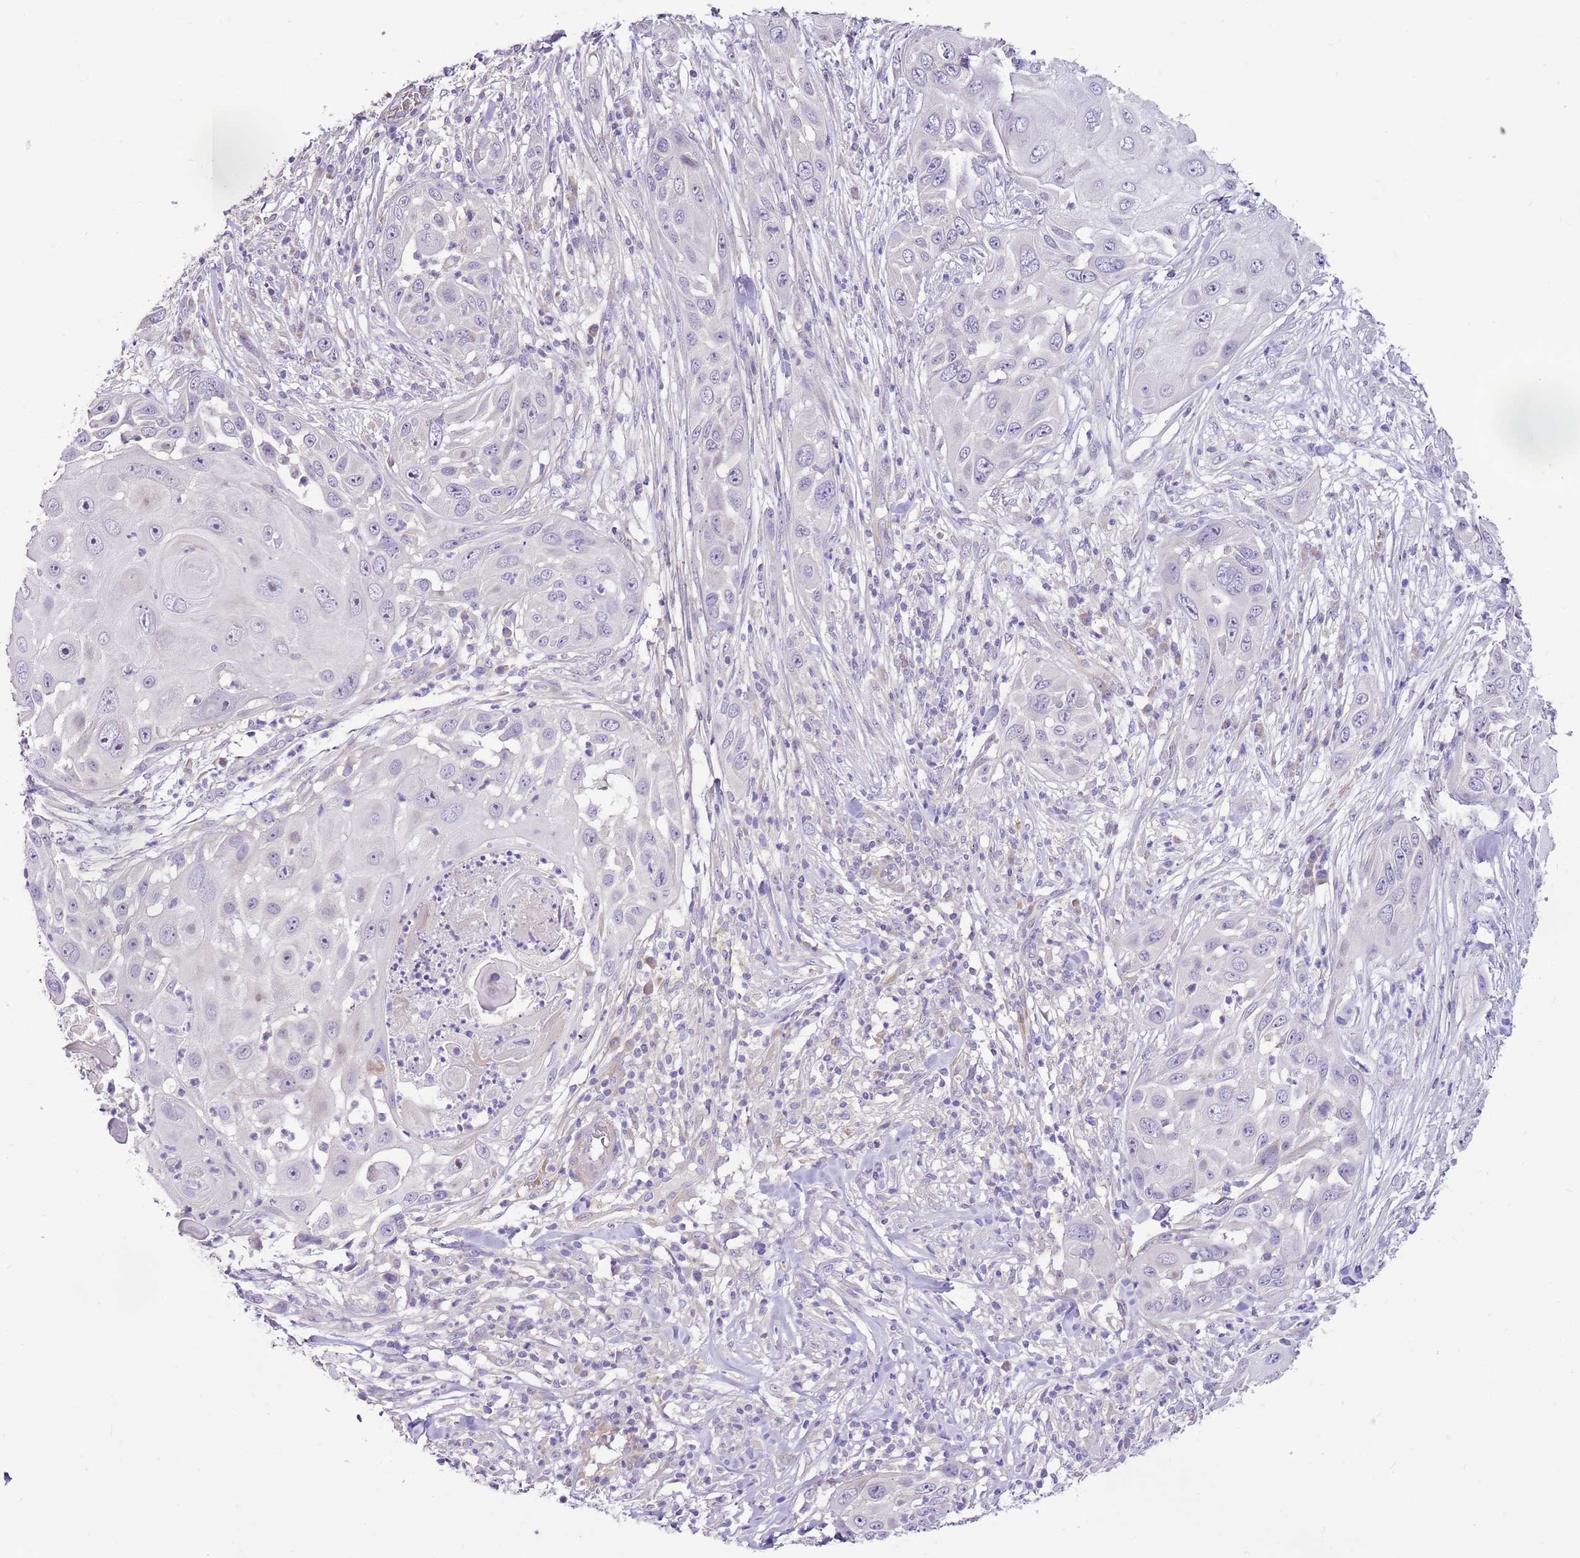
{"staining": {"intensity": "negative", "quantity": "none", "location": "none"}, "tissue": "skin cancer", "cell_type": "Tumor cells", "image_type": "cancer", "snomed": [{"axis": "morphology", "description": "Squamous cell carcinoma, NOS"}, {"axis": "topography", "description": "Skin"}], "caption": "There is no significant staining in tumor cells of skin cancer (squamous cell carcinoma).", "gene": "RFK", "patient": {"sex": "female", "age": 44}}